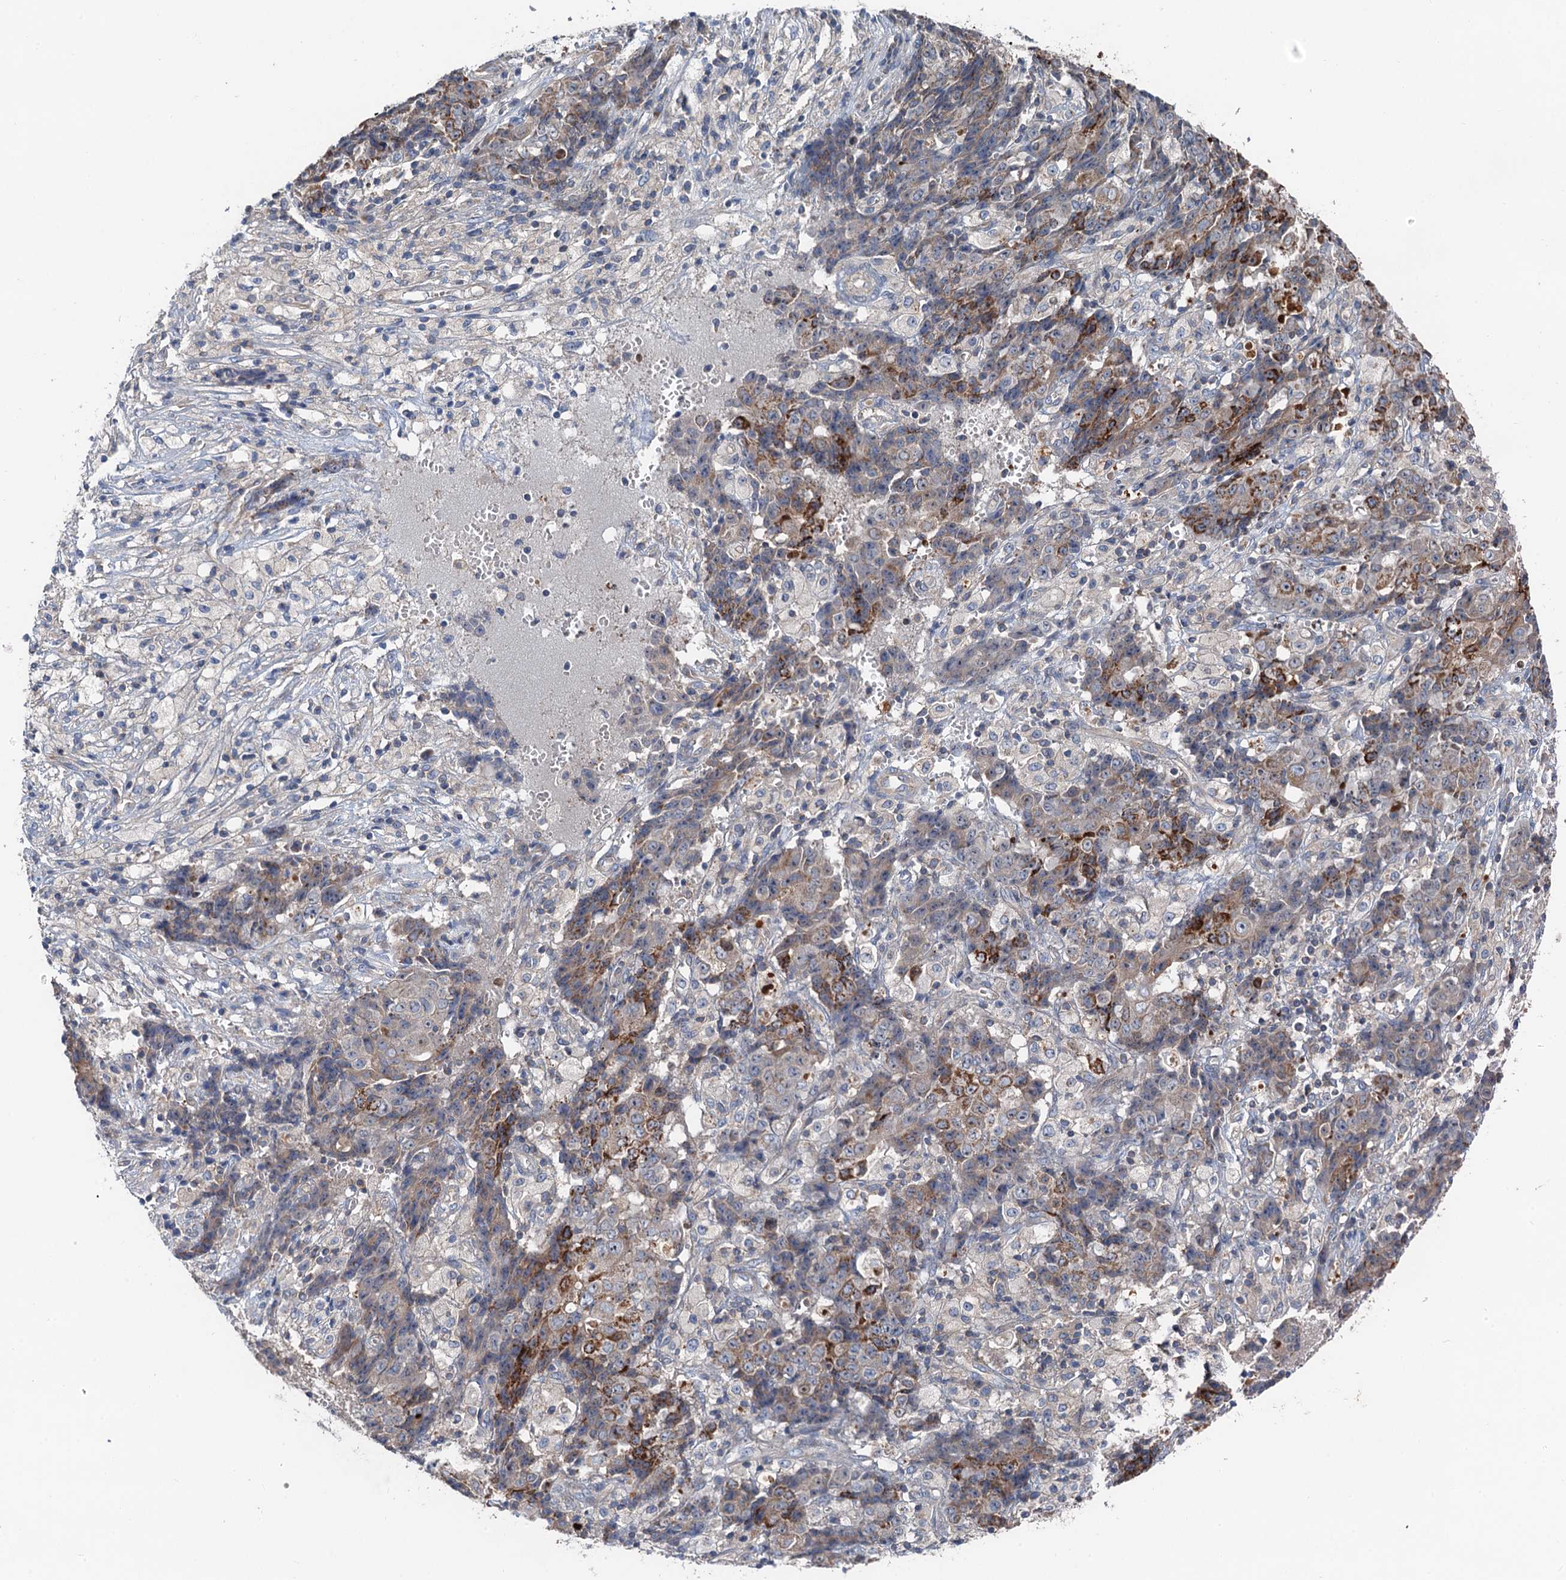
{"staining": {"intensity": "moderate", "quantity": "25%-75%", "location": "cytoplasmic/membranous"}, "tissue": "ovarian cancer", "cell_type": "Tumor cells", "image_type": "cancer", "snomed": [{"axis": "morphology", "description": "Carcinoma, endometroid"}, {"axis": "topography", "description": "Ovary"}], "caption": "Moderate cytoplasmic/membranous protein expression is seen in about 25%-75% of tumor cells in endometroid carcinoma (ovarian).", "gene": "ANKRD26", "patient": {"sex": "female", "age": 42}}